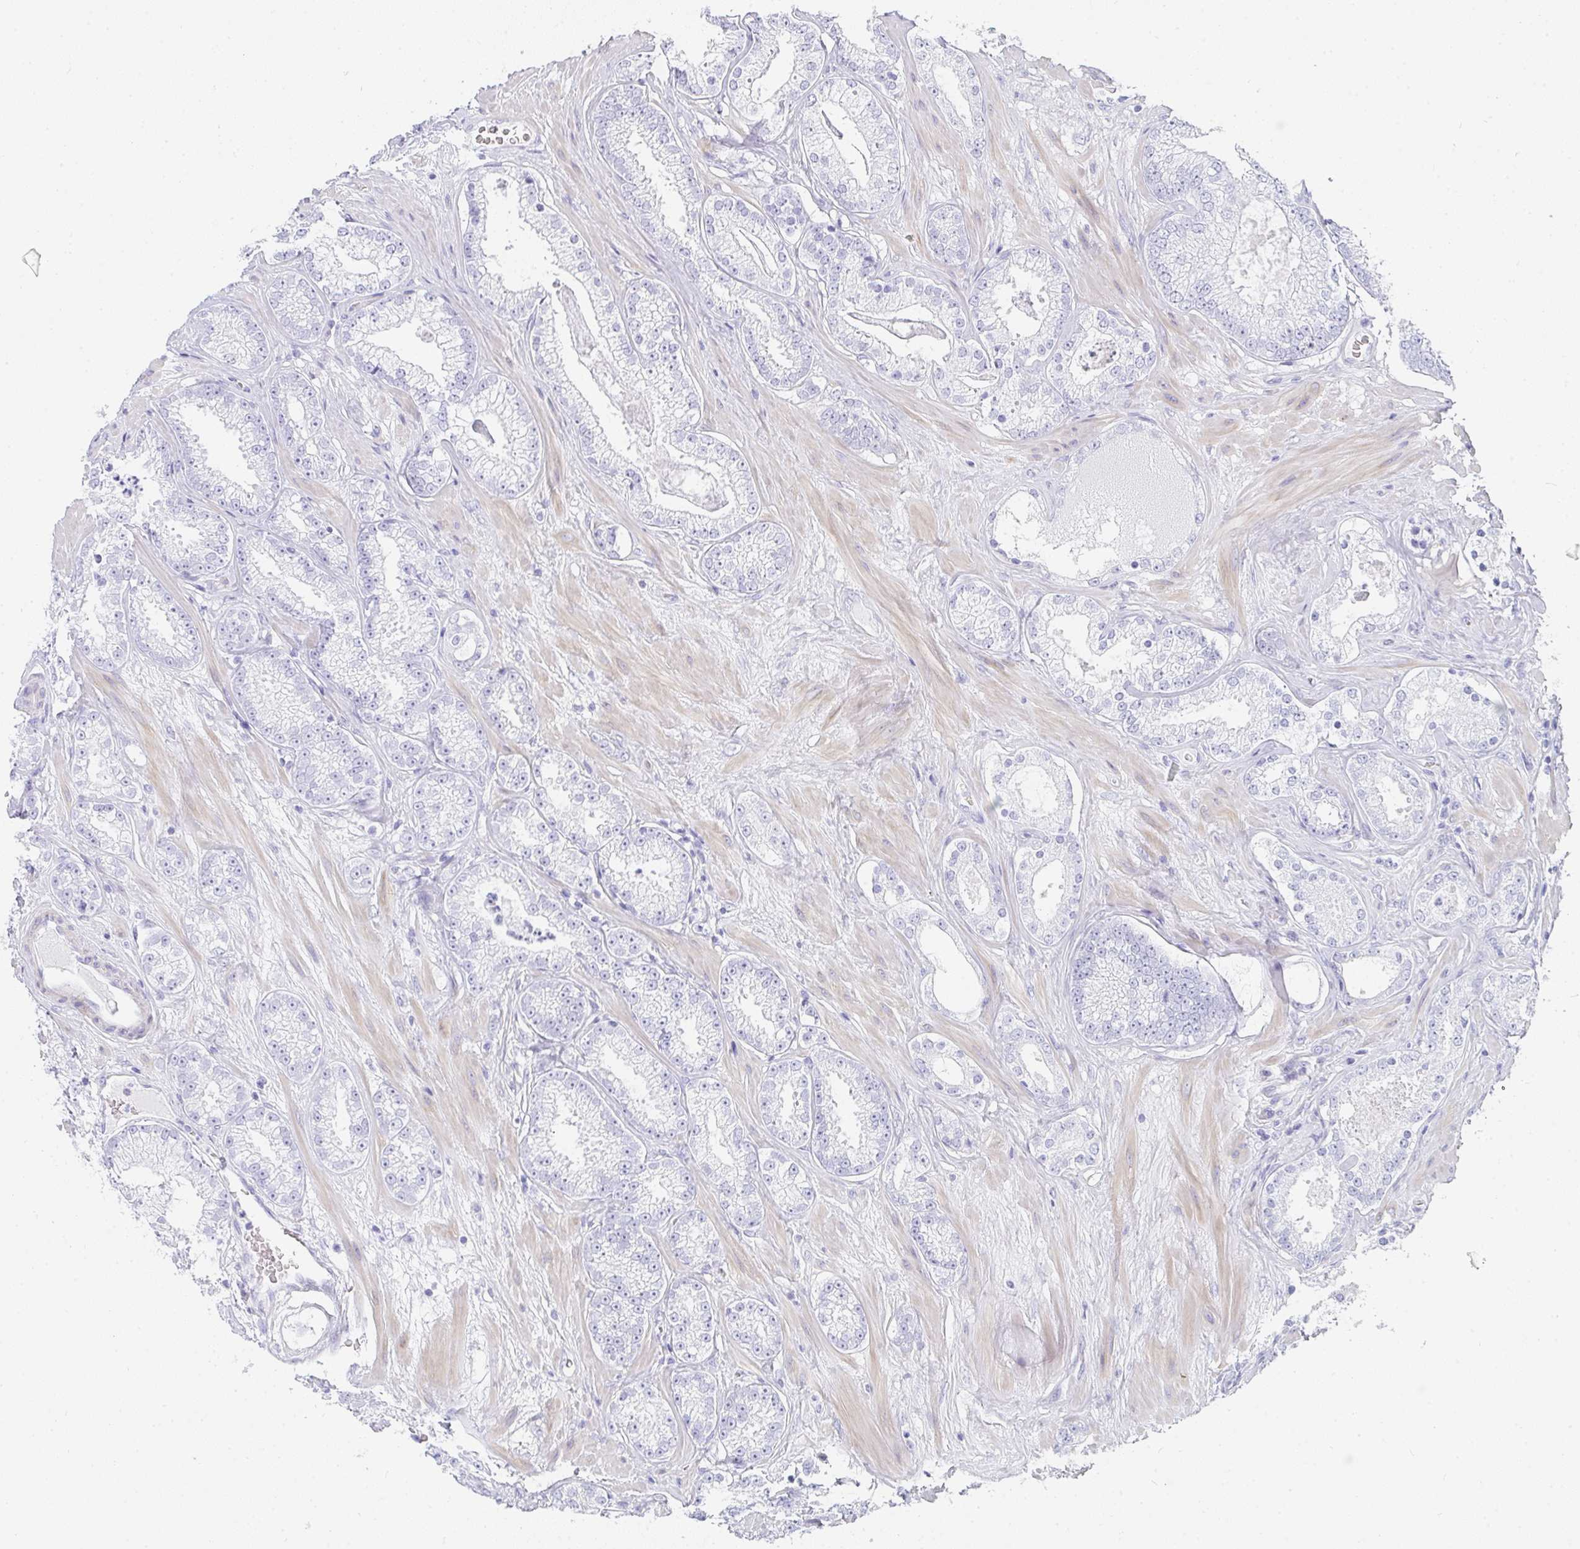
{"staining": {"intensity": "negative", "quantity": "none", "location": "none"}, "tissue": "prostate cancer", "cell_type": "Tumor cells", "image_type": "cancer", "snomed": [{"axis": "morphology", "description": "Adenocarcinoma, High grade"}, {"axis": "topography", "description": "Prostate"}], "caption": "Tumor cells show no significant protein positivity in prostate cancer (adenocarcinoma (high-grade)).", "gene": "PRND", "patient": {"sex": "male", "age": 66}}